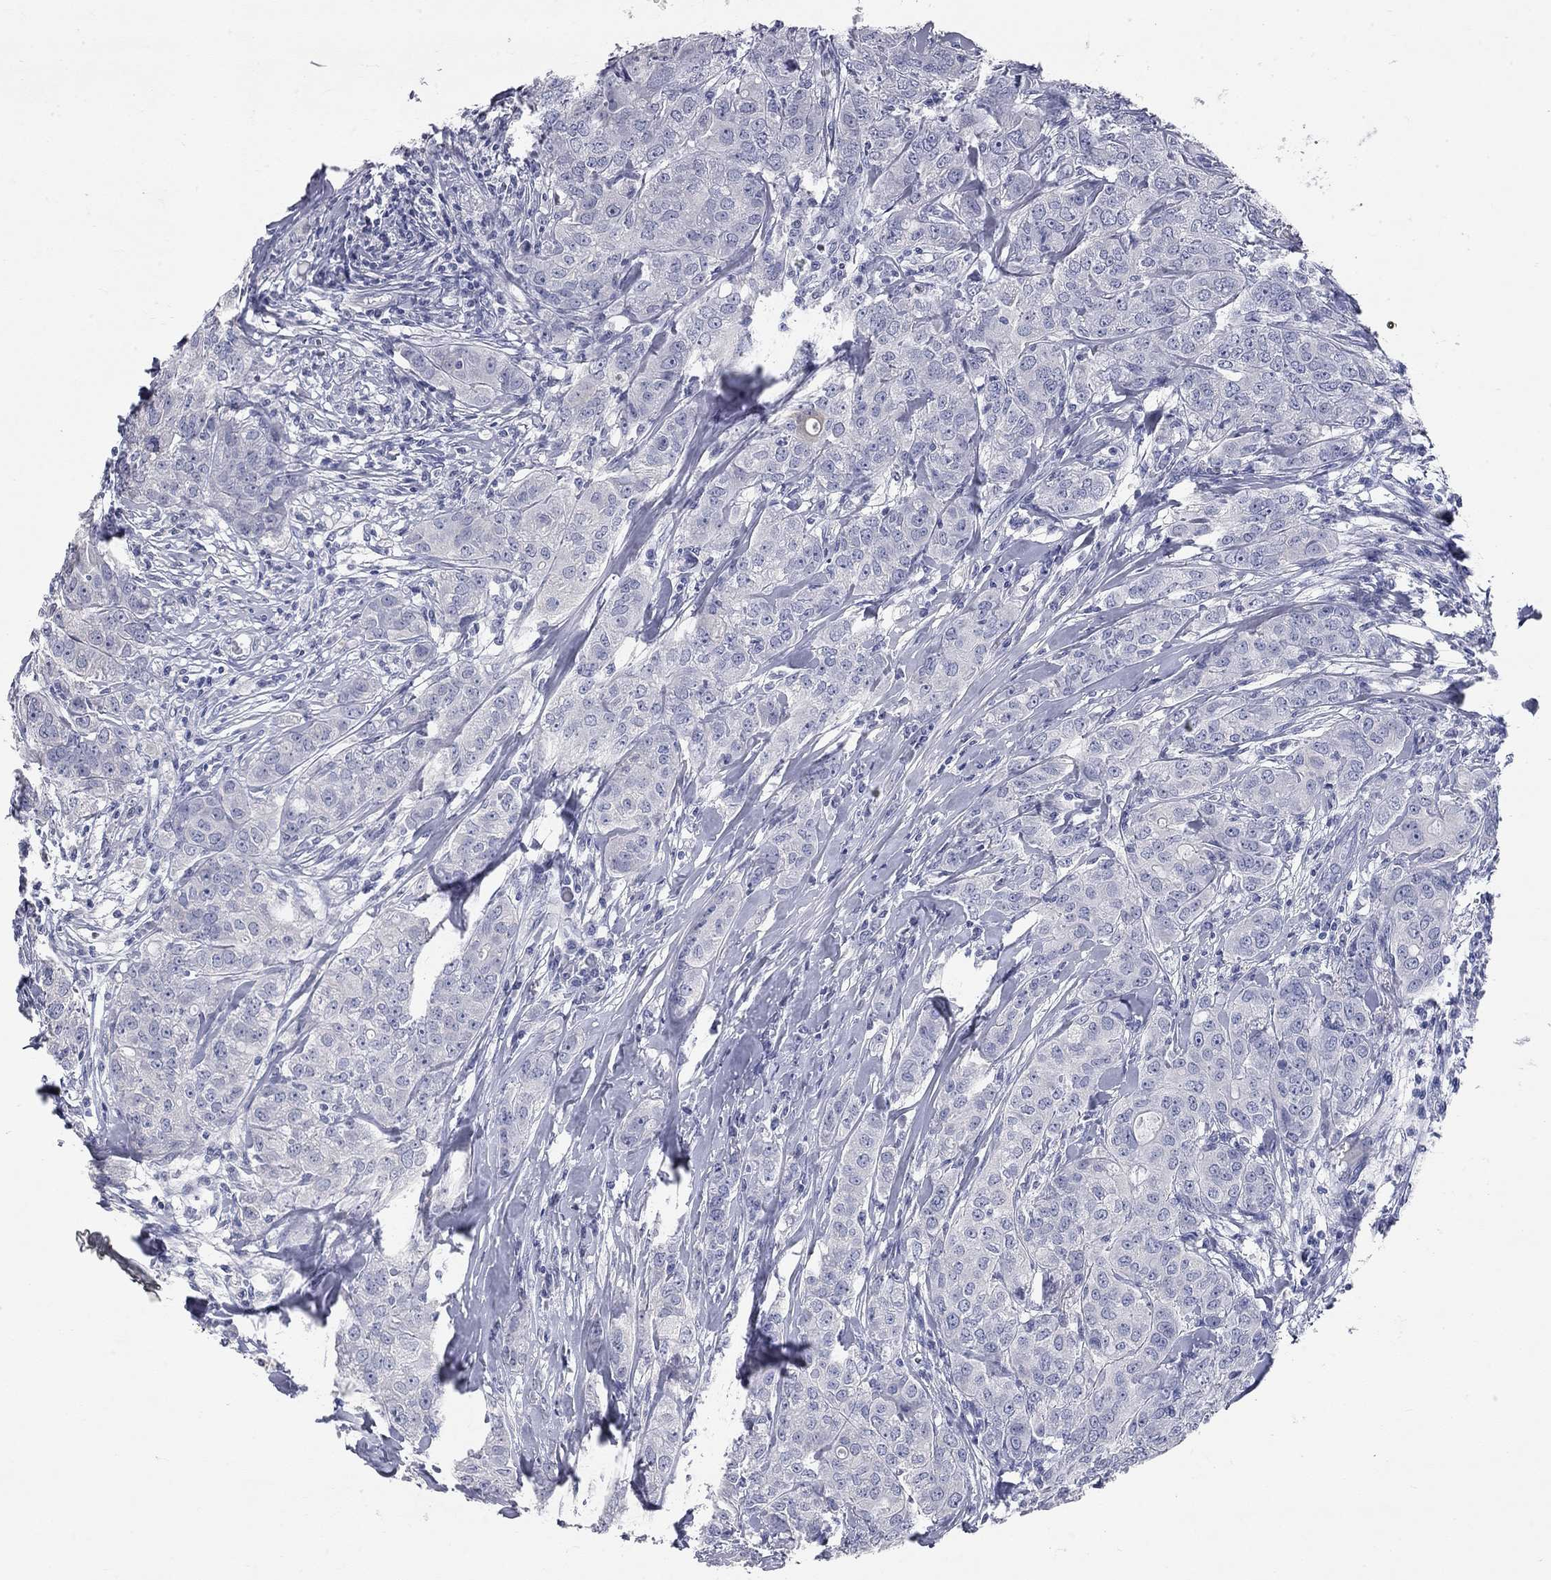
{"staining": {"intensity": "negative", "quantity": "none", "location": "none"}, "tissue": "breast cancer", "cell_type": "Tumor cells", "image_type": "cancer", "snomed": [{"axis": "morphology", "description": "Duct carcinoma"}, {"axis": "topography", "description": "Breast"}], "caption": "A photomicrograph of human infiltrating ductal carcinoma (breast) is negative for staining in tumor cells.", "gene": "SYT12", "patient": {"sex": "female", "age": 43}}